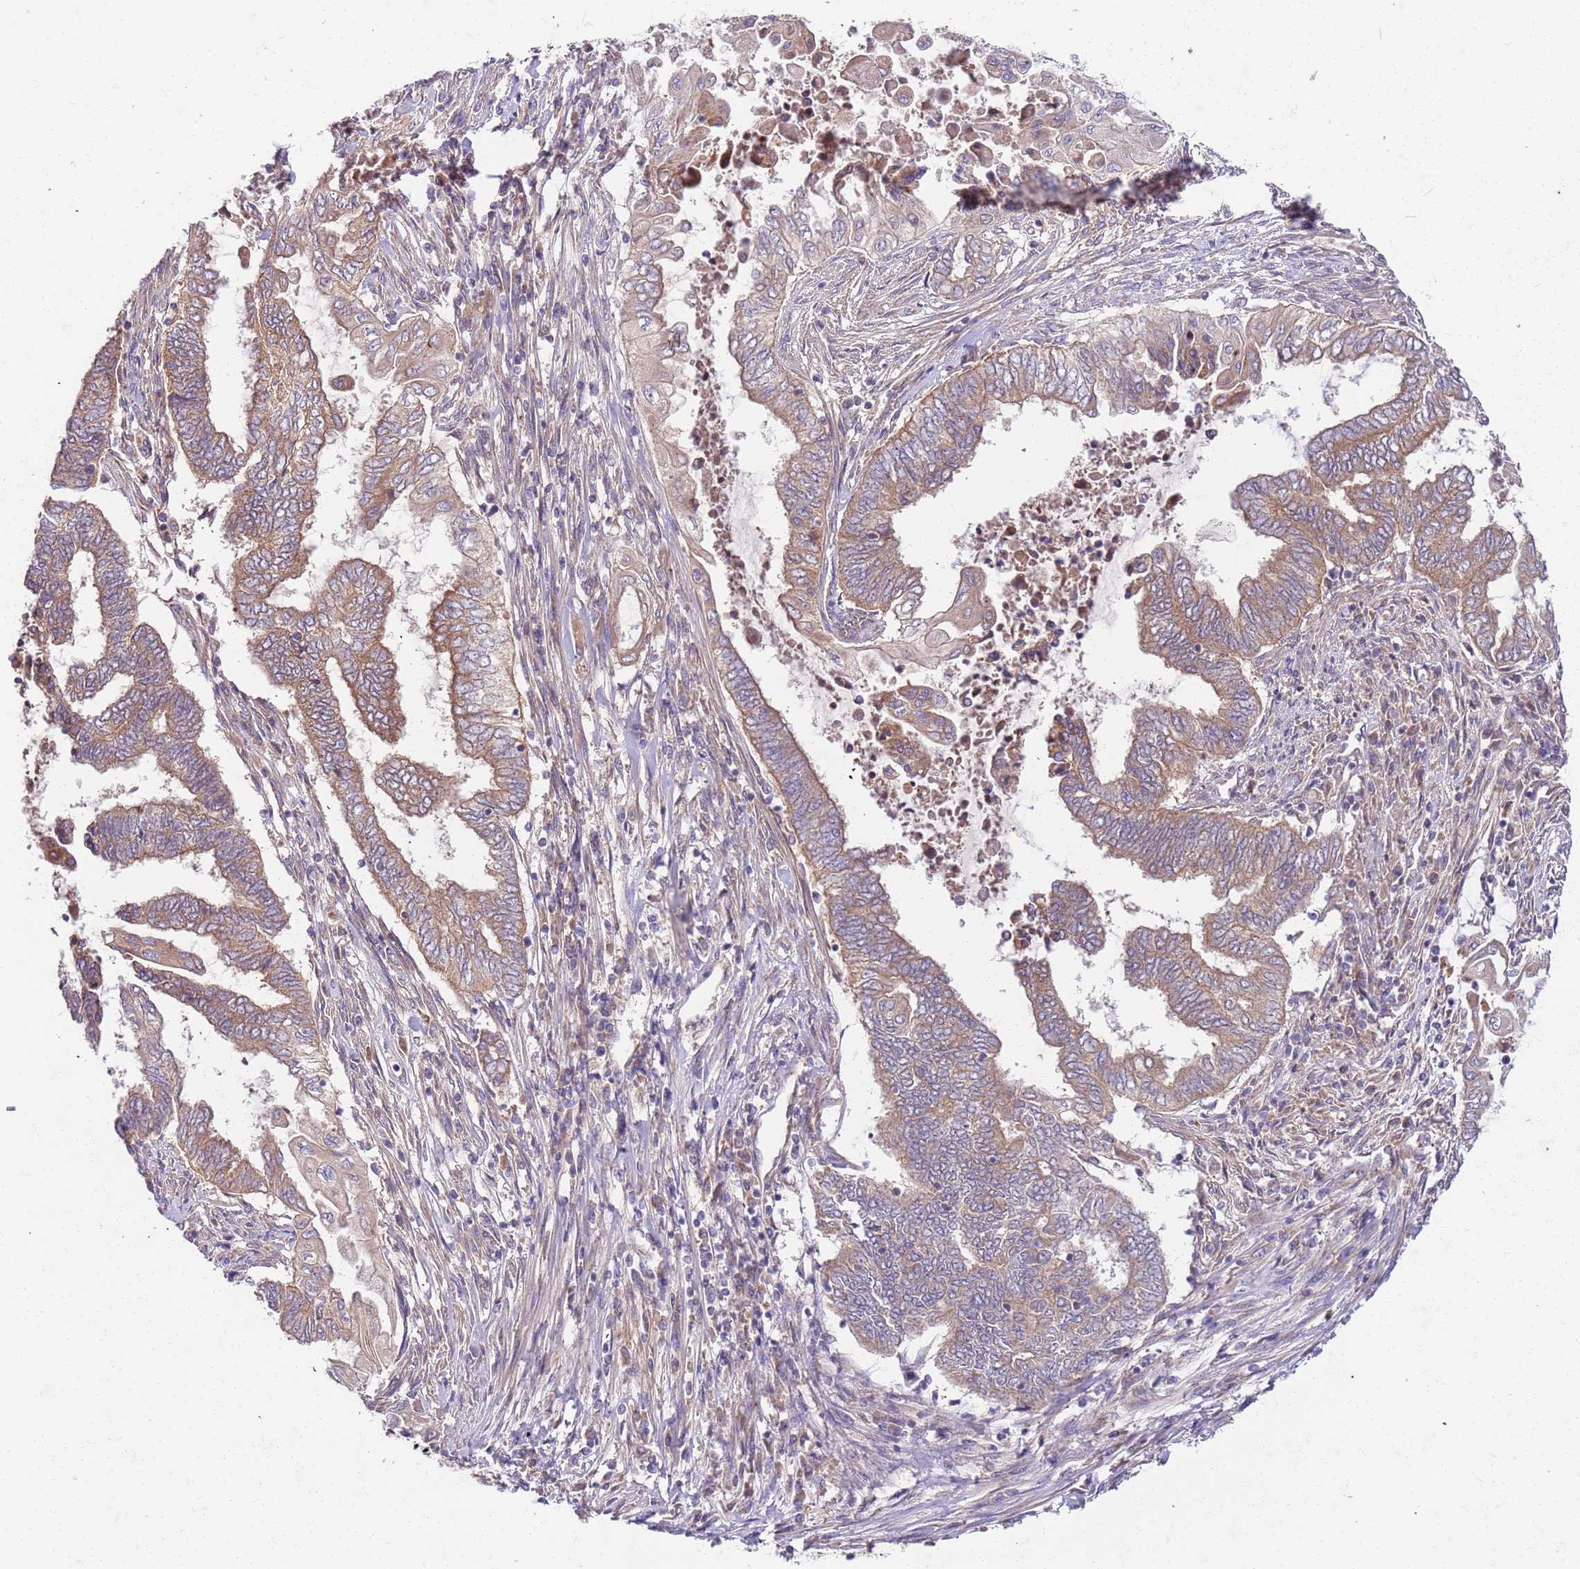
{"staining": {"intensity": "weak", "quantity": ">75%", "location": "cytoplasmic/membranous"}, "tissue": "endometrial cancer", "cell_type": "Tumor cells", "image_type": "cancer", "snomed": [{"axis": "morphology", "description": "Adenocarcinoma, NOS"}, {"axis": "topography", "description": "Uterus"}, {"axis": "topography", "description": "Endometrium"}], "caption": "Endometrial cancer (adenocarcinoma) stained for a protein (brown) displays weak cytoplasmic/membranous positive expression in about >75% of tumor cells.", "gene": "OSBP", "patient": {"sex": "female", "age": 70}}